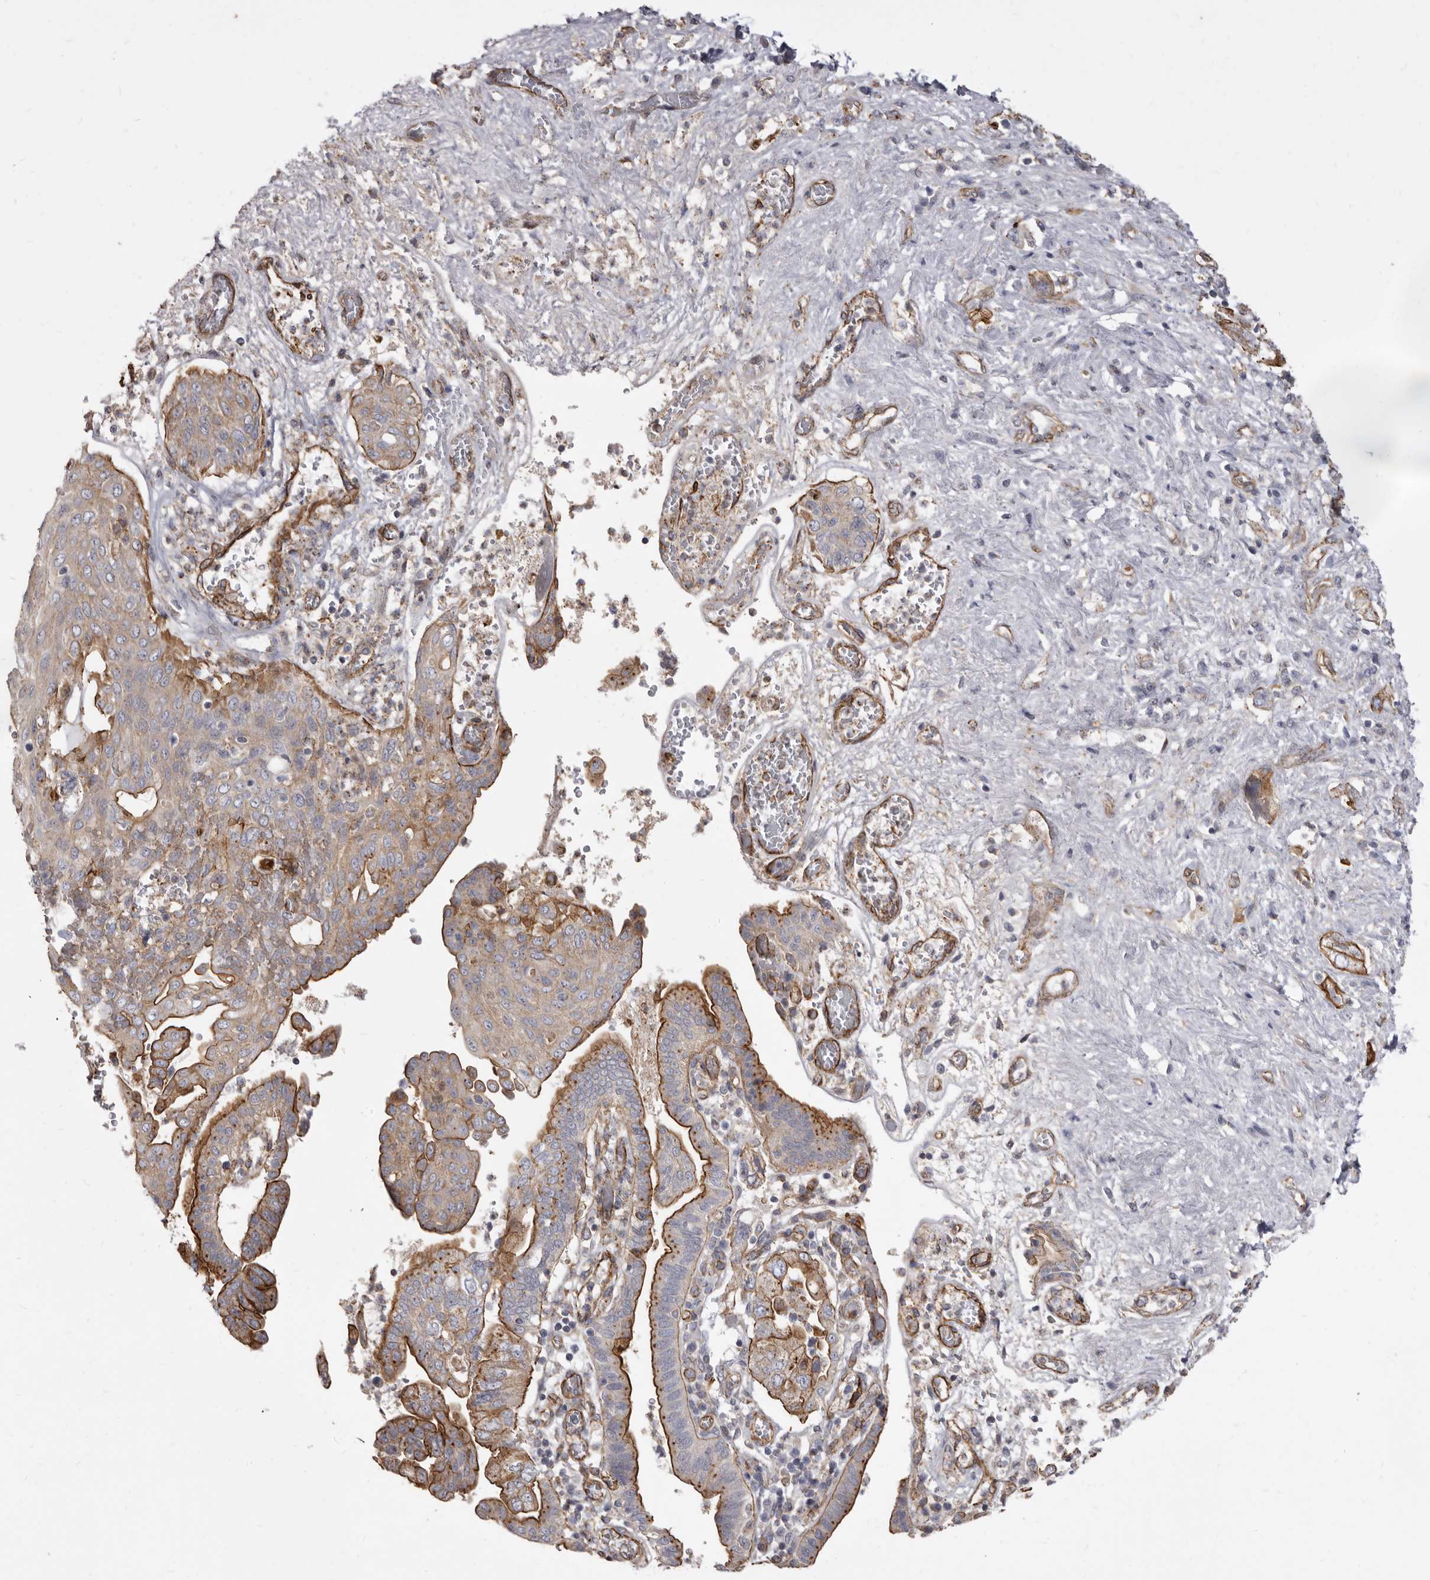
{"staining": {"intensity": "strong", "quantity": "25%-75%", "location": "cytoplasmic/membranous"}, "tissue": "pancreatic cancer", "cell_type": "Tumor cells", "image_type": "cancer", "snomed": [{"axis": "morphology", "description": "Adenocarcinoma, NOS"}, {"axis": "topography", "description": "Pancreas"}], "caption": "Protein analysis of pancreatic cancer tissue demonstrates strong cytoplasmic/membranous expression in approximately 25%-75% of tumor cells.", "gene": "P2RX6", "patient": {"sex": "female", "age": 73}}